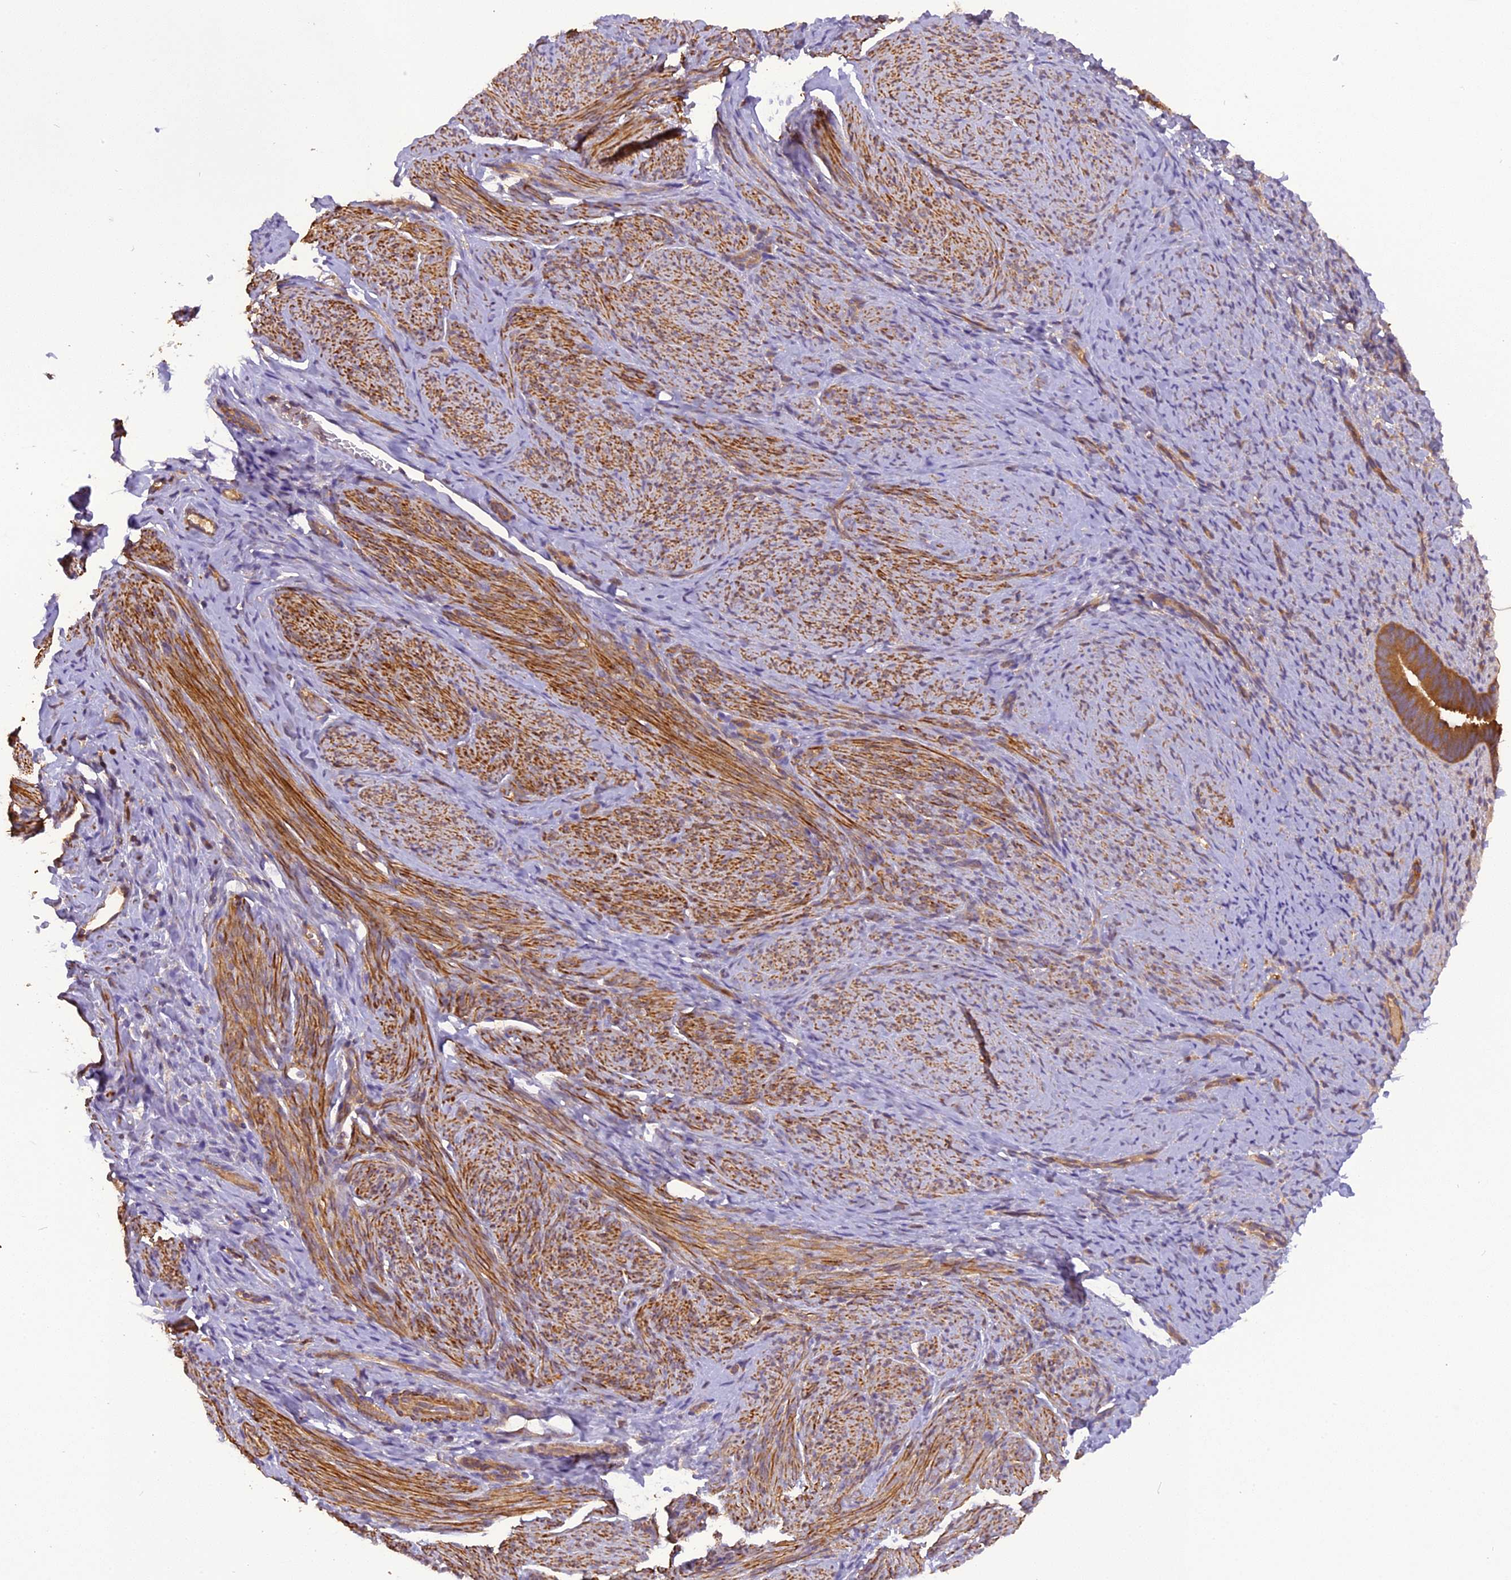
{"staining": {"intensity": "weak", "quantity": "25%-75%", "location": "cytoplasmic/membranous"}, "tissue": "endometrium", "cell_type": "Cells in endometrial stroma", "image_type": "normal", "snomed": [{"axis": "morphology", "description": "Normal tissue, NOS"}, {"axis": "topography", "description": "Endometrium"}], "caption": "DAB (3,3'-diaminobenzidine) immunohistochemical staining of unremarkable endometrium reveals weak cytoplasmic/membranous protein expression in approximately 25%-75% of cells in endometrial stroma. Immunohistochemistry stains the protein of interest in brown and the nuclei are stained blue.", "gene": "STOML1", "patient": {"sex": "female", "age": 65}}